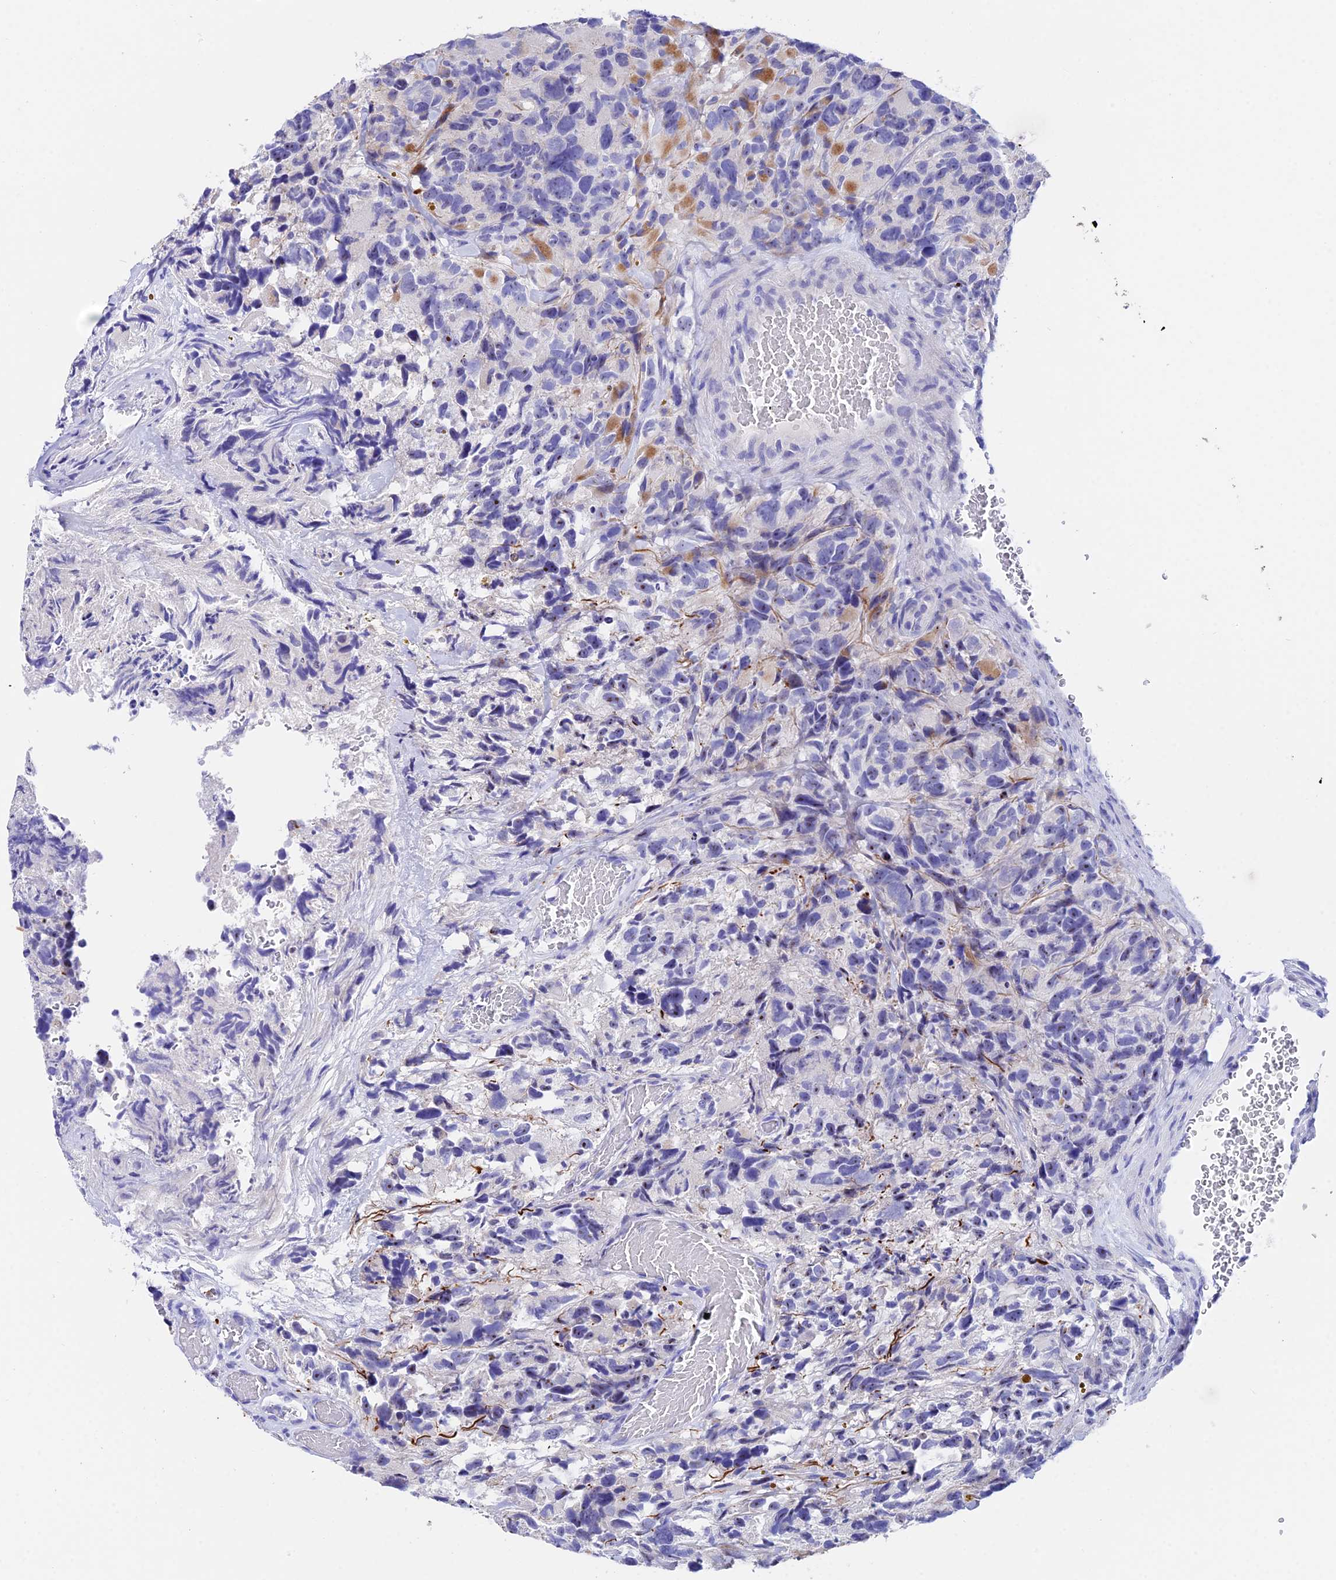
{"staining": {"intensity": "negative", "quantity": "none", "location": "none"}, "tissue": "glioma", "cell_type": "Tumor cells", "image_type": "cancer", "snomed": [{"axis": "morphology", "description": "Glioma, malignant, High grade"}, {"axis": "topography", "description": "Brain"}], "caption": "Tumor cells are negative for brown protein staining in glioma.", "gene": "CEP41", "patient": {"sex": "male", "age": 69}}